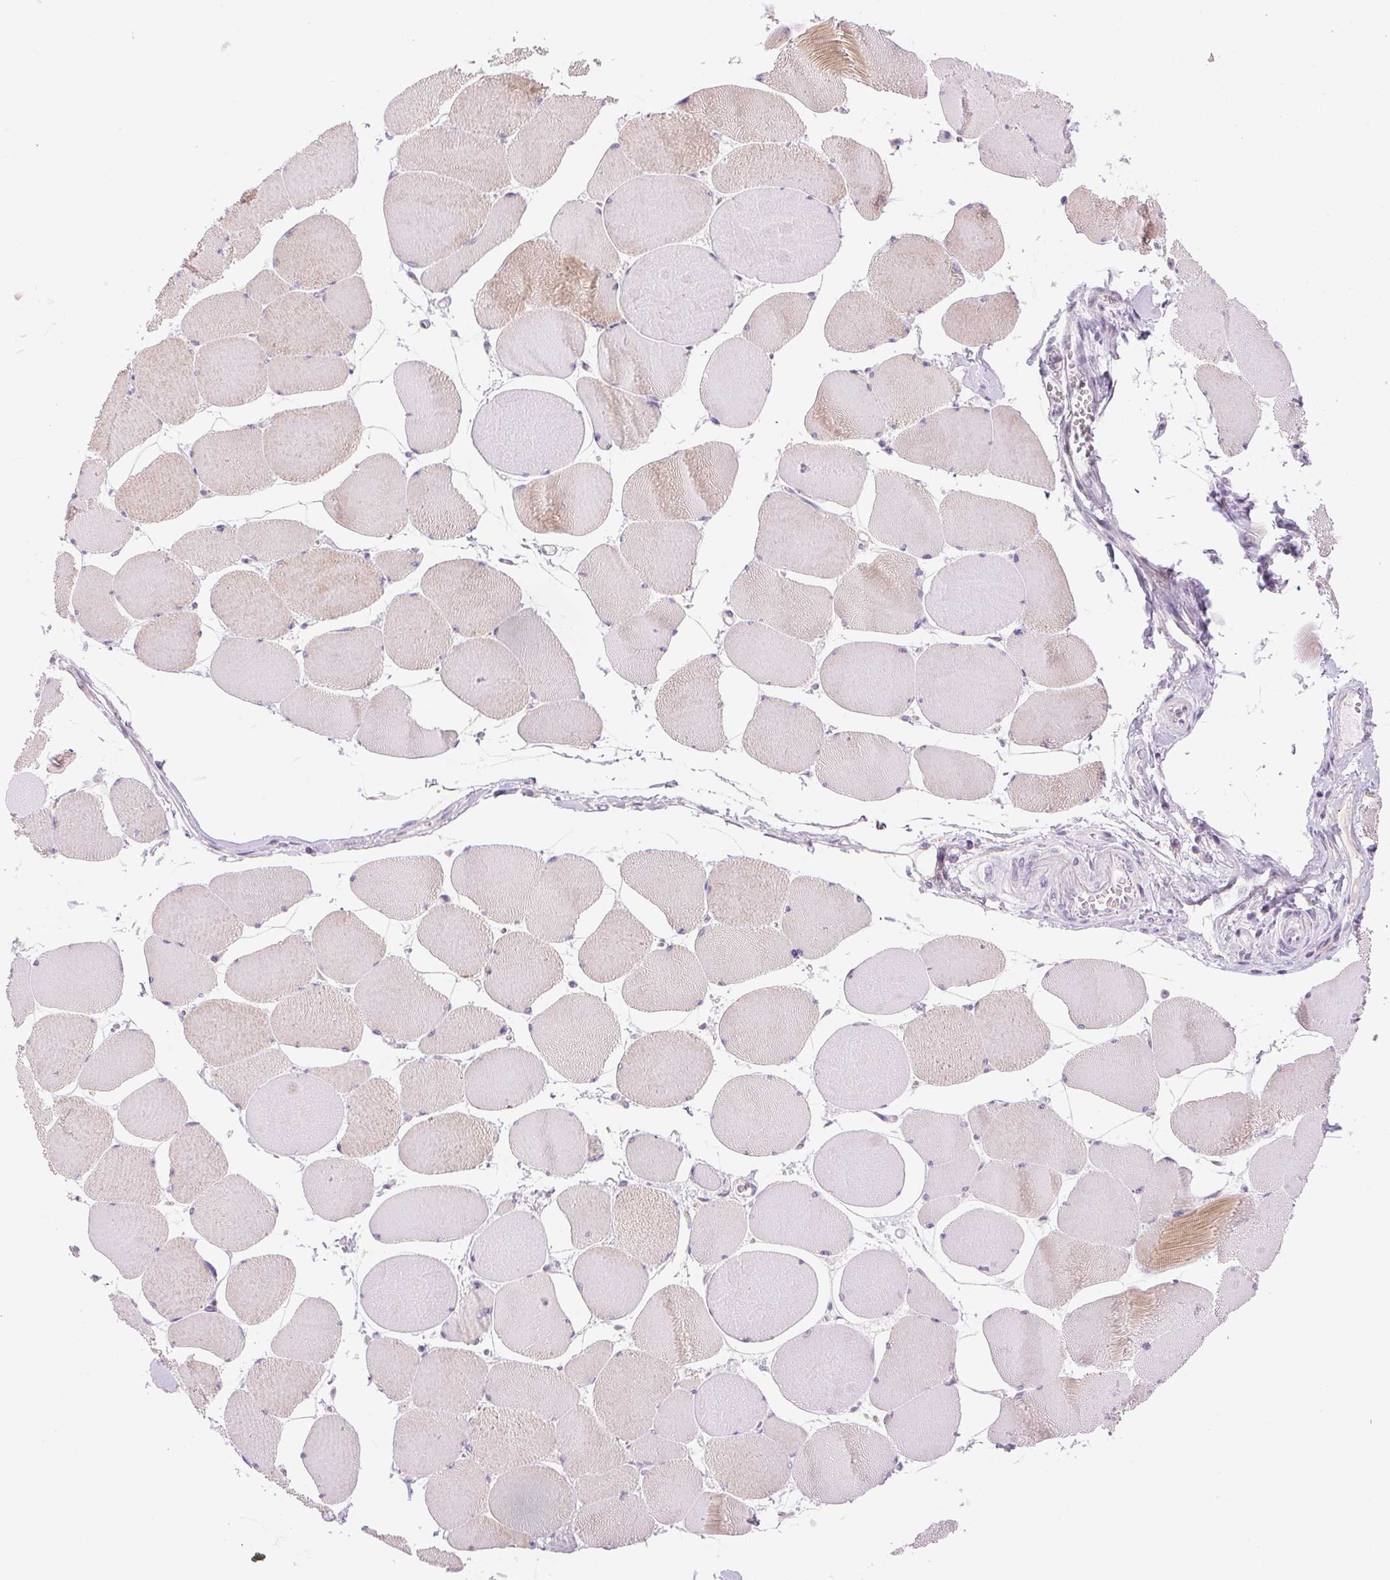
{"staining": {"intensity": "weak", "quantity": "25%-75%", "location": "cytoplasmic/membranous"}, "tissue": "skeletal muscle", "cell_type": "Myocytes", "image_type": "normal", "snomed": [{"axis": "morphology", "description": "Normal tissue, NOS"}, {"axis": "topography", "description": "Skeletal muscle"}], "caption": "High-power microscopy captured an immunohistochemistry histopathology image of unremarkable skeletal muscle, revealing weak cytoplasmic/membranous expression in about 25%-75% of myocytes.", "gene": "TEKT1", "patient": {"sex": "female", "age": 75}}